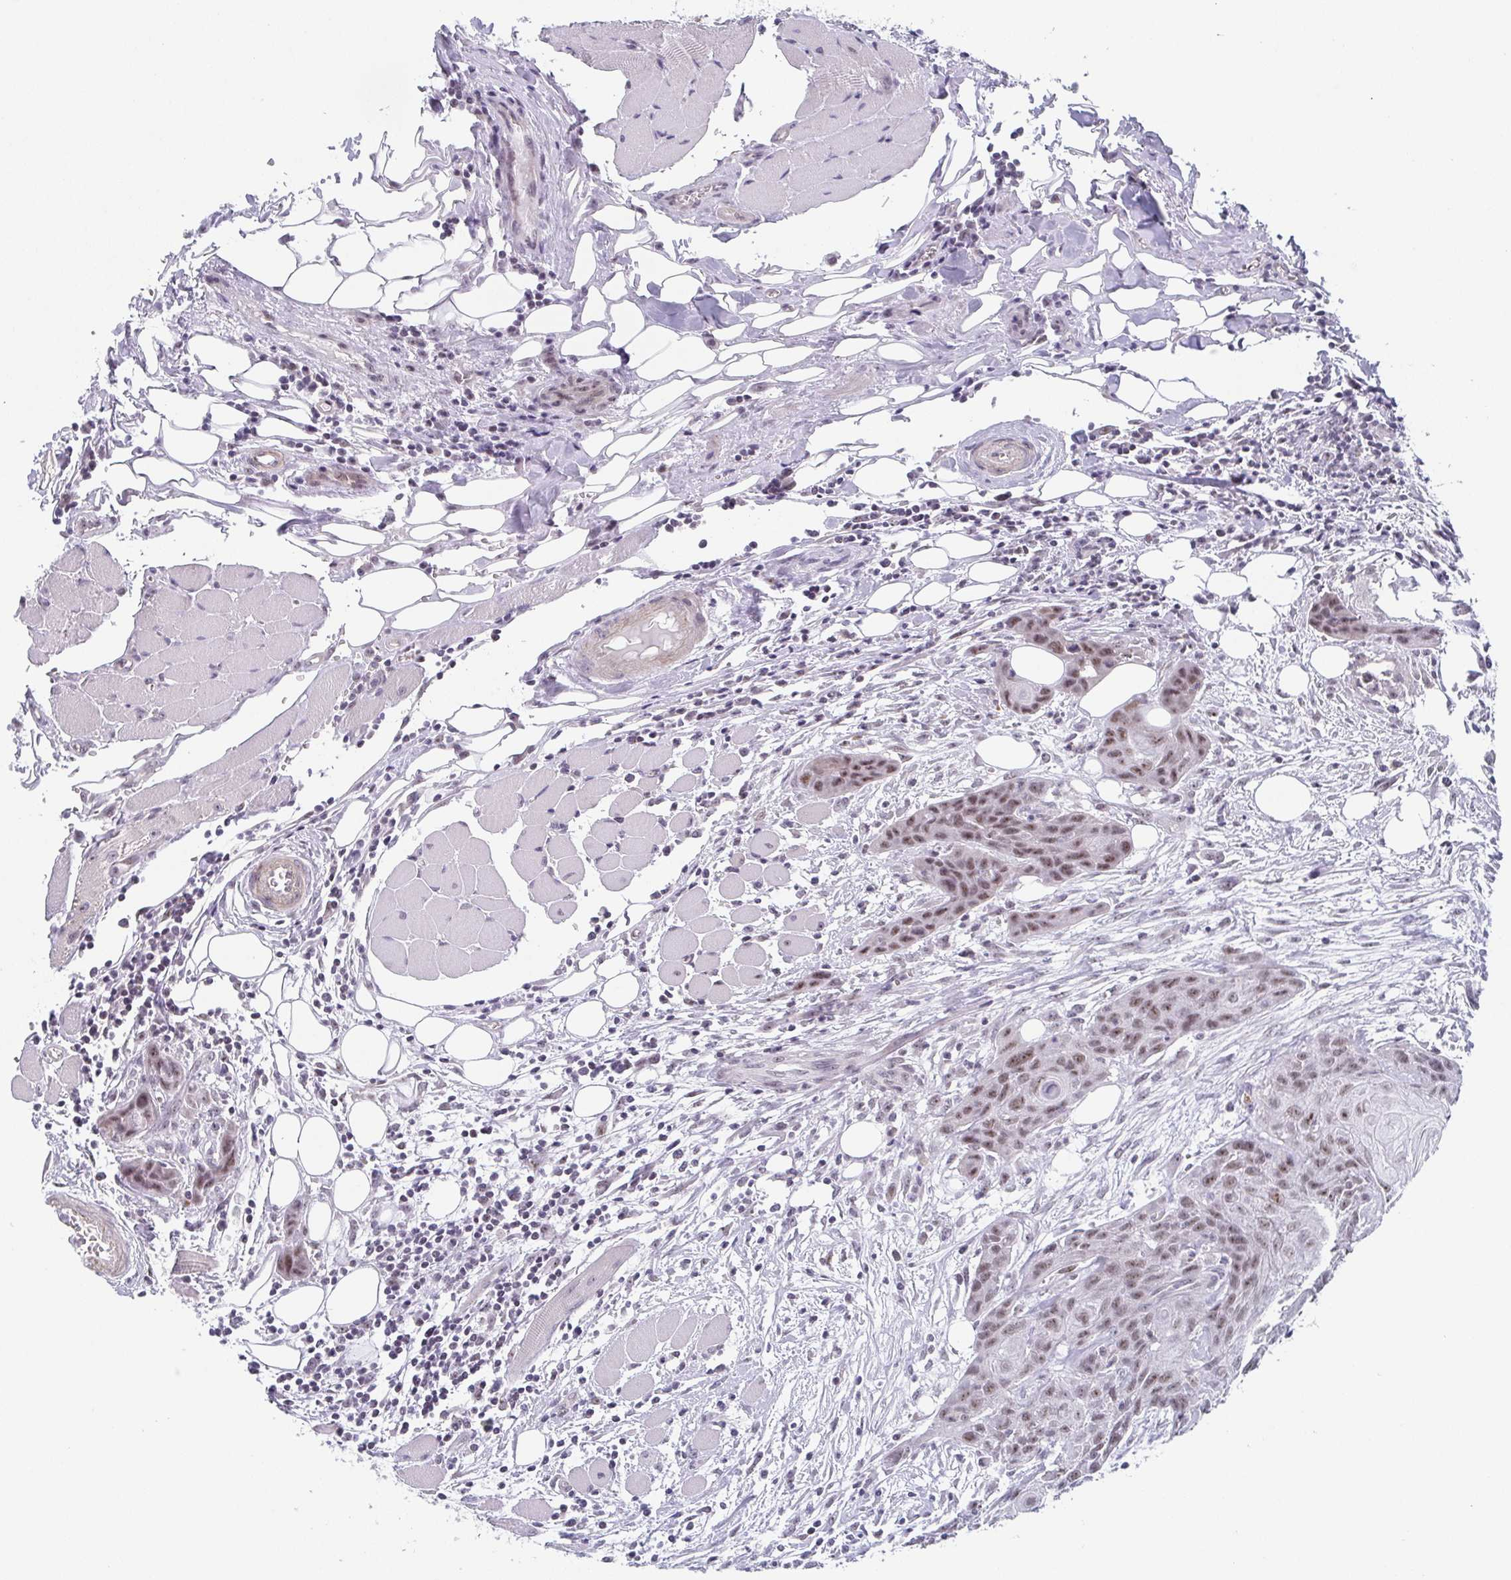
{"staining": {"intensity": "moderate", "quantity": ">75%", "location": "nuclear"}, "tissue": "head and neck cancer", "cell_type": "Tumor cells", "image_type": "cancer", "snomed": [{"axis": "morphology", "description": "Squamous cell carcinoma, NOS"}, {"axis": "topography", "description": "Oral tissue"}, {"axis": "topography", "description": "Head-Neck"}], "caption": "A medium amount of moderate nuclear positivity is identified in about >75% of tumor cells in head and neck squamous cell carcinoma tissue.", "gene": "EXOSC7", "patient": {"sex": "male", "age": 58}}